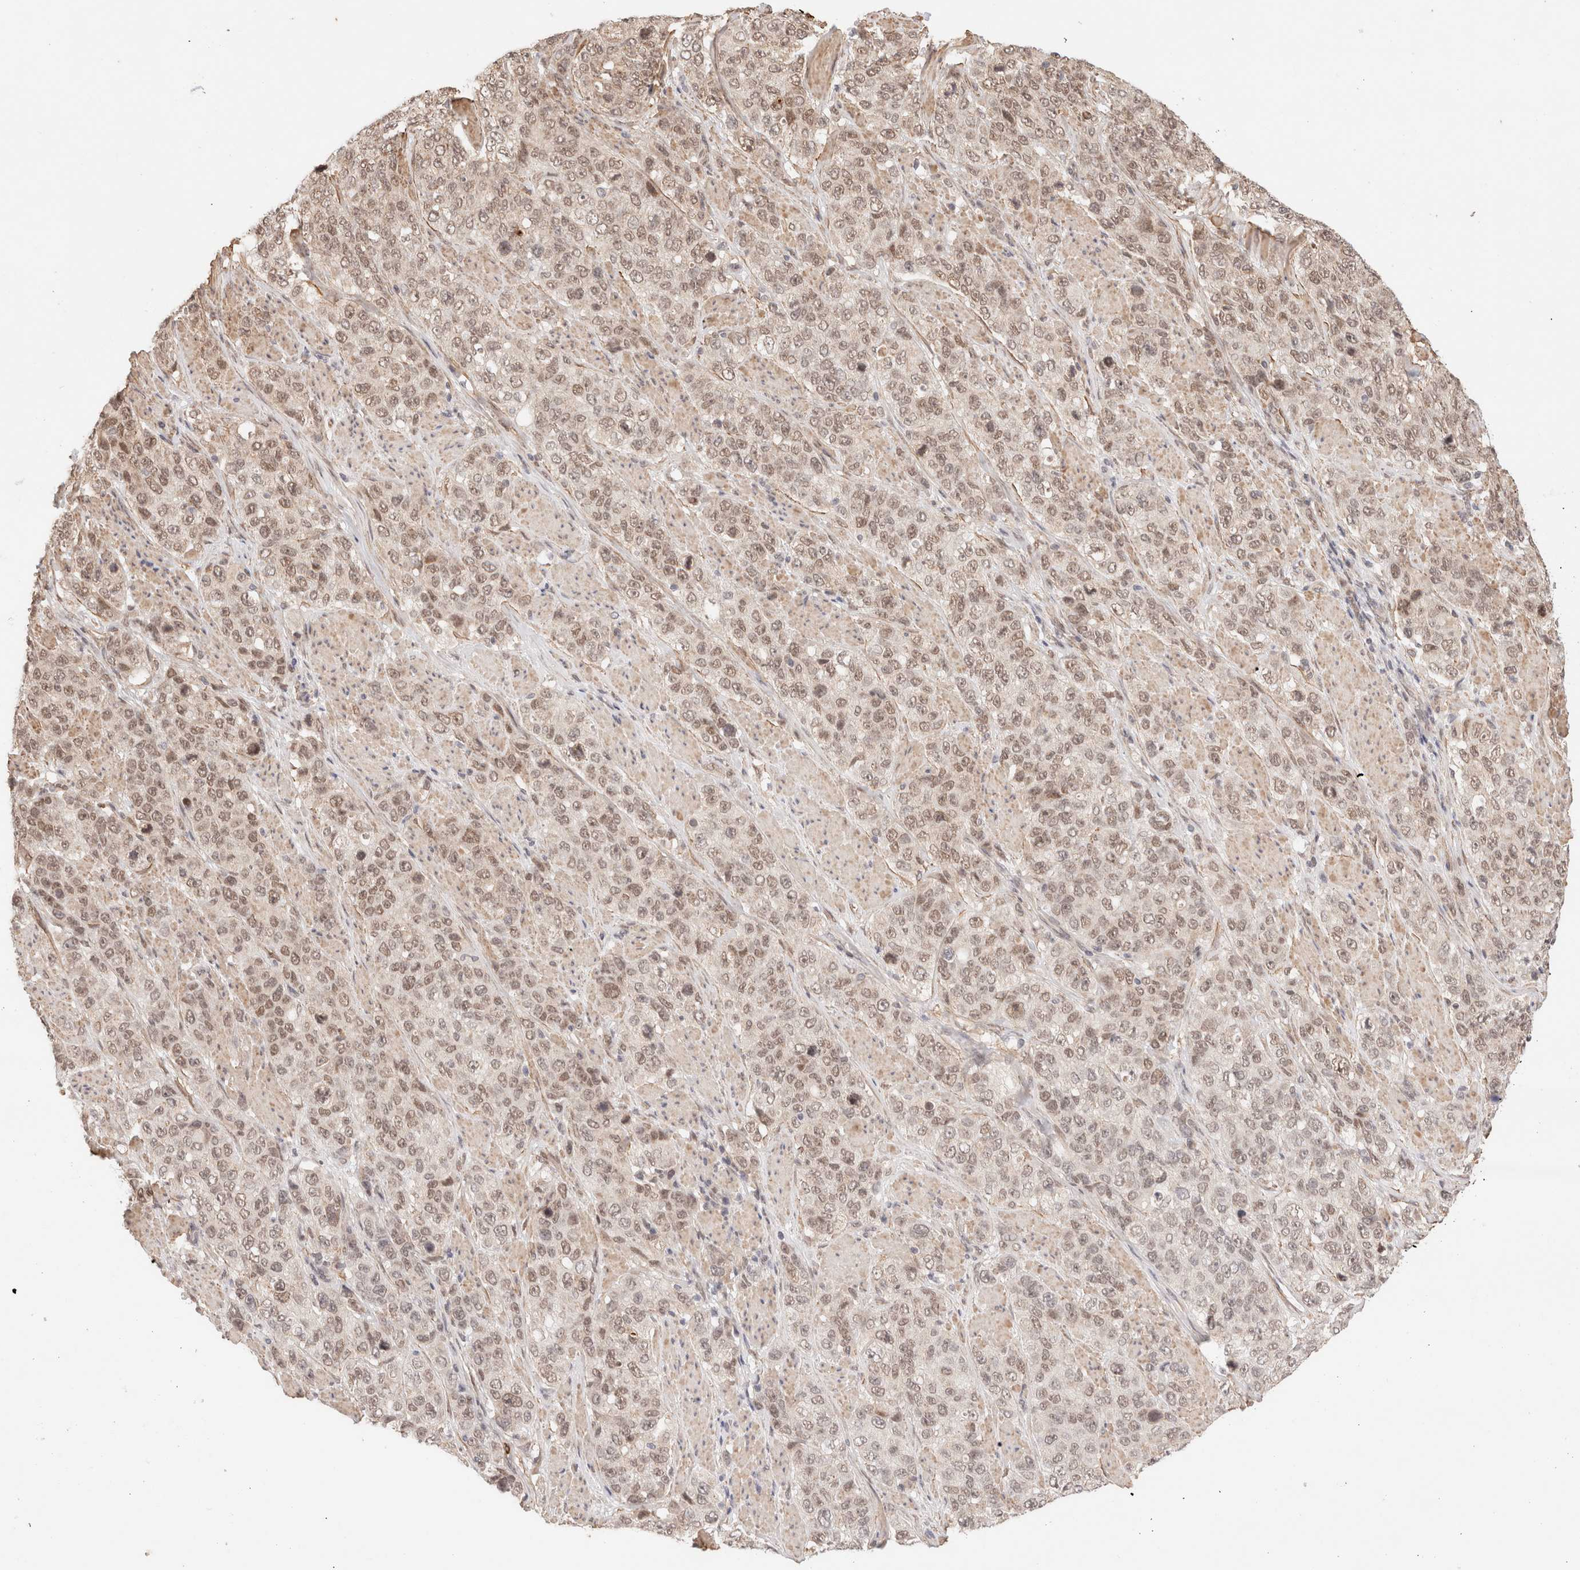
{"staining": {"intensity": "weak", "quantity": ">75%", "location": "nuclear"}, "tissue": "stomach cancer", "cell_type": "Tumor cells", "image_type": "cancer", "snomed": [{"axis": "morphology", "description": "Adenocarcinoma, NOS"}, {"axis": "topography", "description": "Stomach"}], "caption": "Stomach cancer (adenocarcinoma) stained for a protein reveals weak nuclear positivity in tumor cells. (Stains: DAB in brown, nuclei in blue, Microscopy: brightfield microscopy at high magnification).", "gene": "BRPF3", "patient": {"sex": "male", "age": 48}}